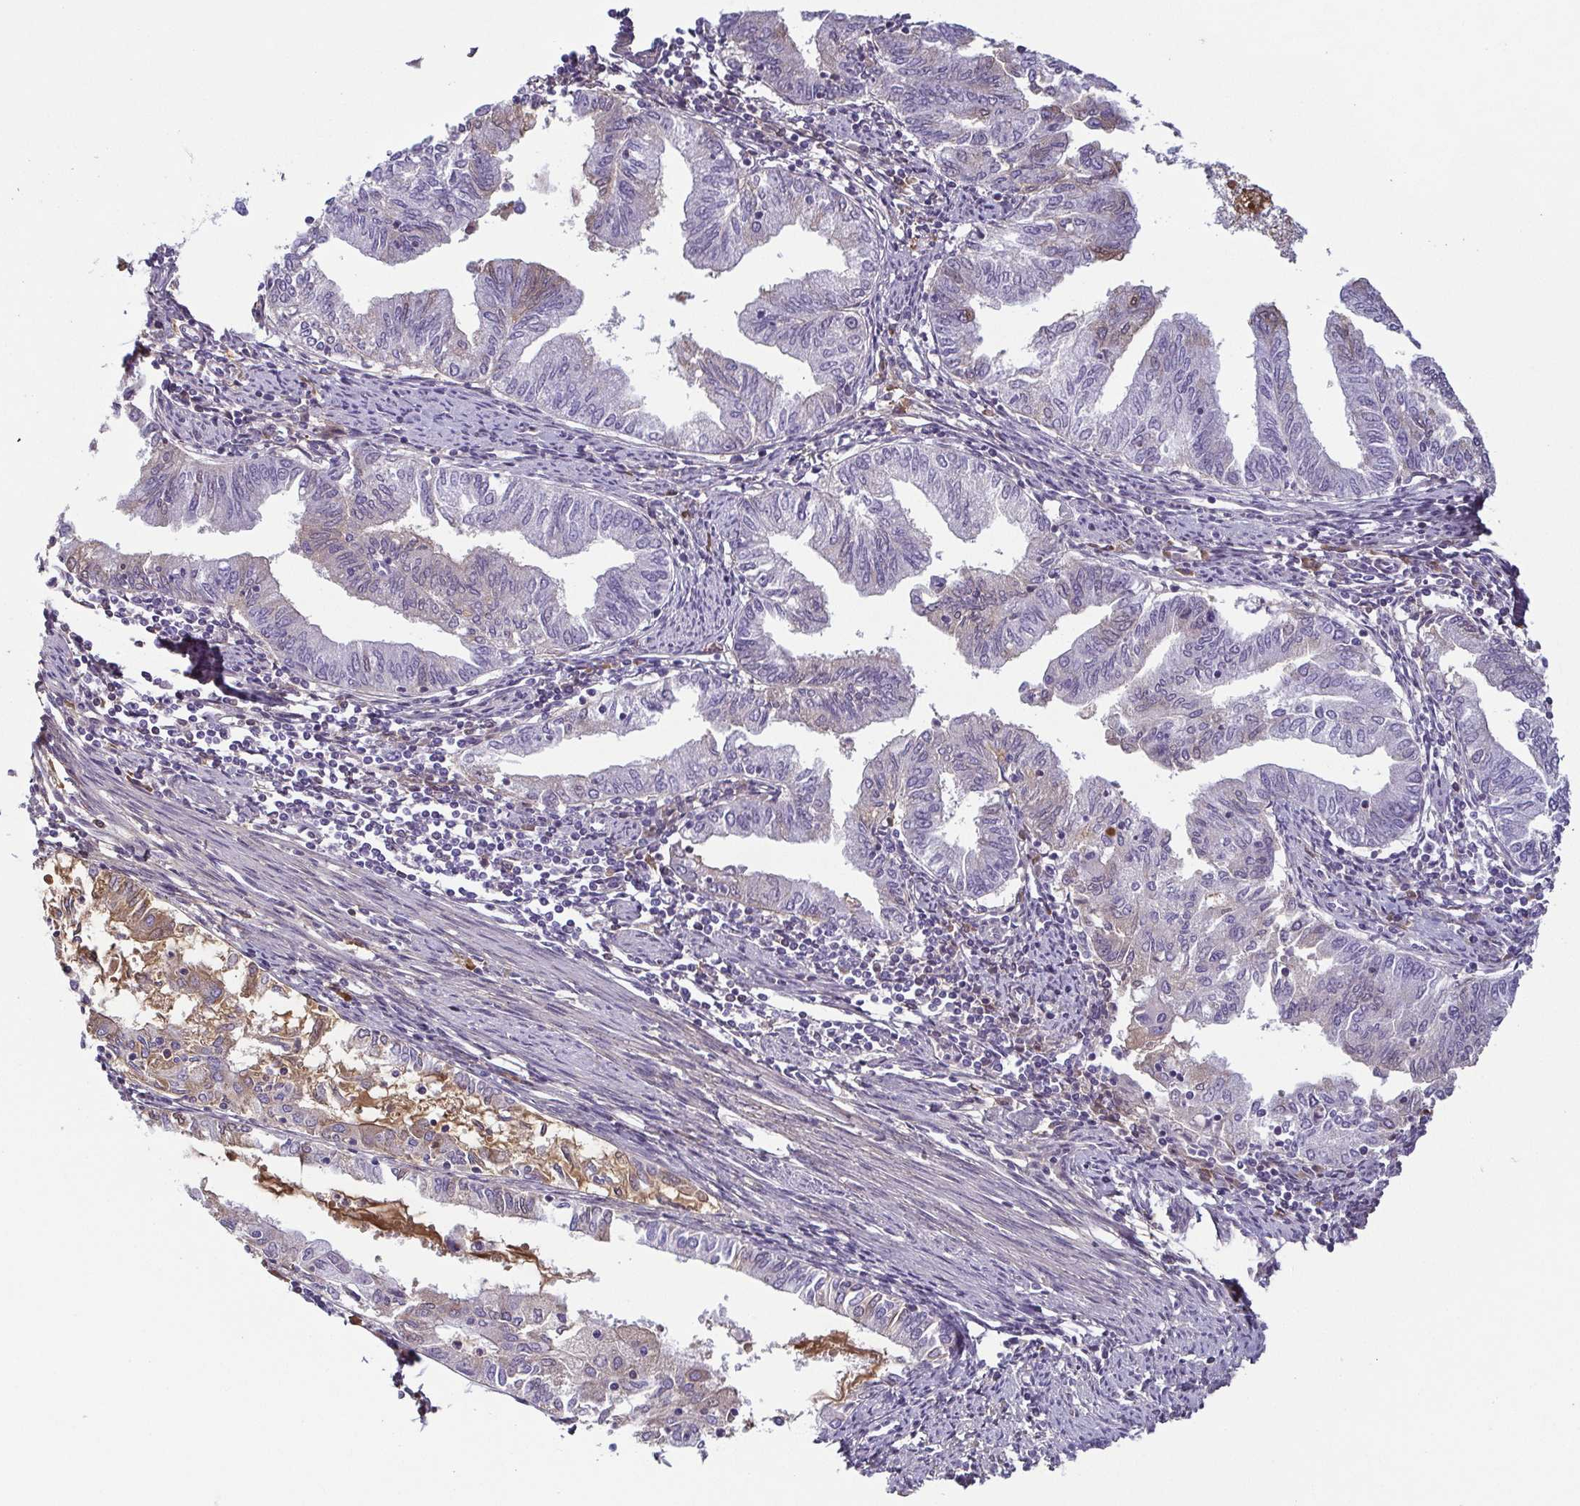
{"staining": {"intensity": "negative", "quantity": "none", "location": "none"}, "tissue": "endometrial cancer", "cell_type": "Tumor cells", "image_type": "cancer", "snomed": [{"axis": "morphology", "description": "Adenocarcinoma, NOS"}, {"axis": "topography", "description": "Endometrium"}], "caption": "DAB (3,3'-diaminobenzidine) immunohistochemical staining of human adenocarcinoma (endometrial) reveals no significant positivity in tumor cells.", "gene": "ECM1", "patient": {"sex": "female", "age": 79}}